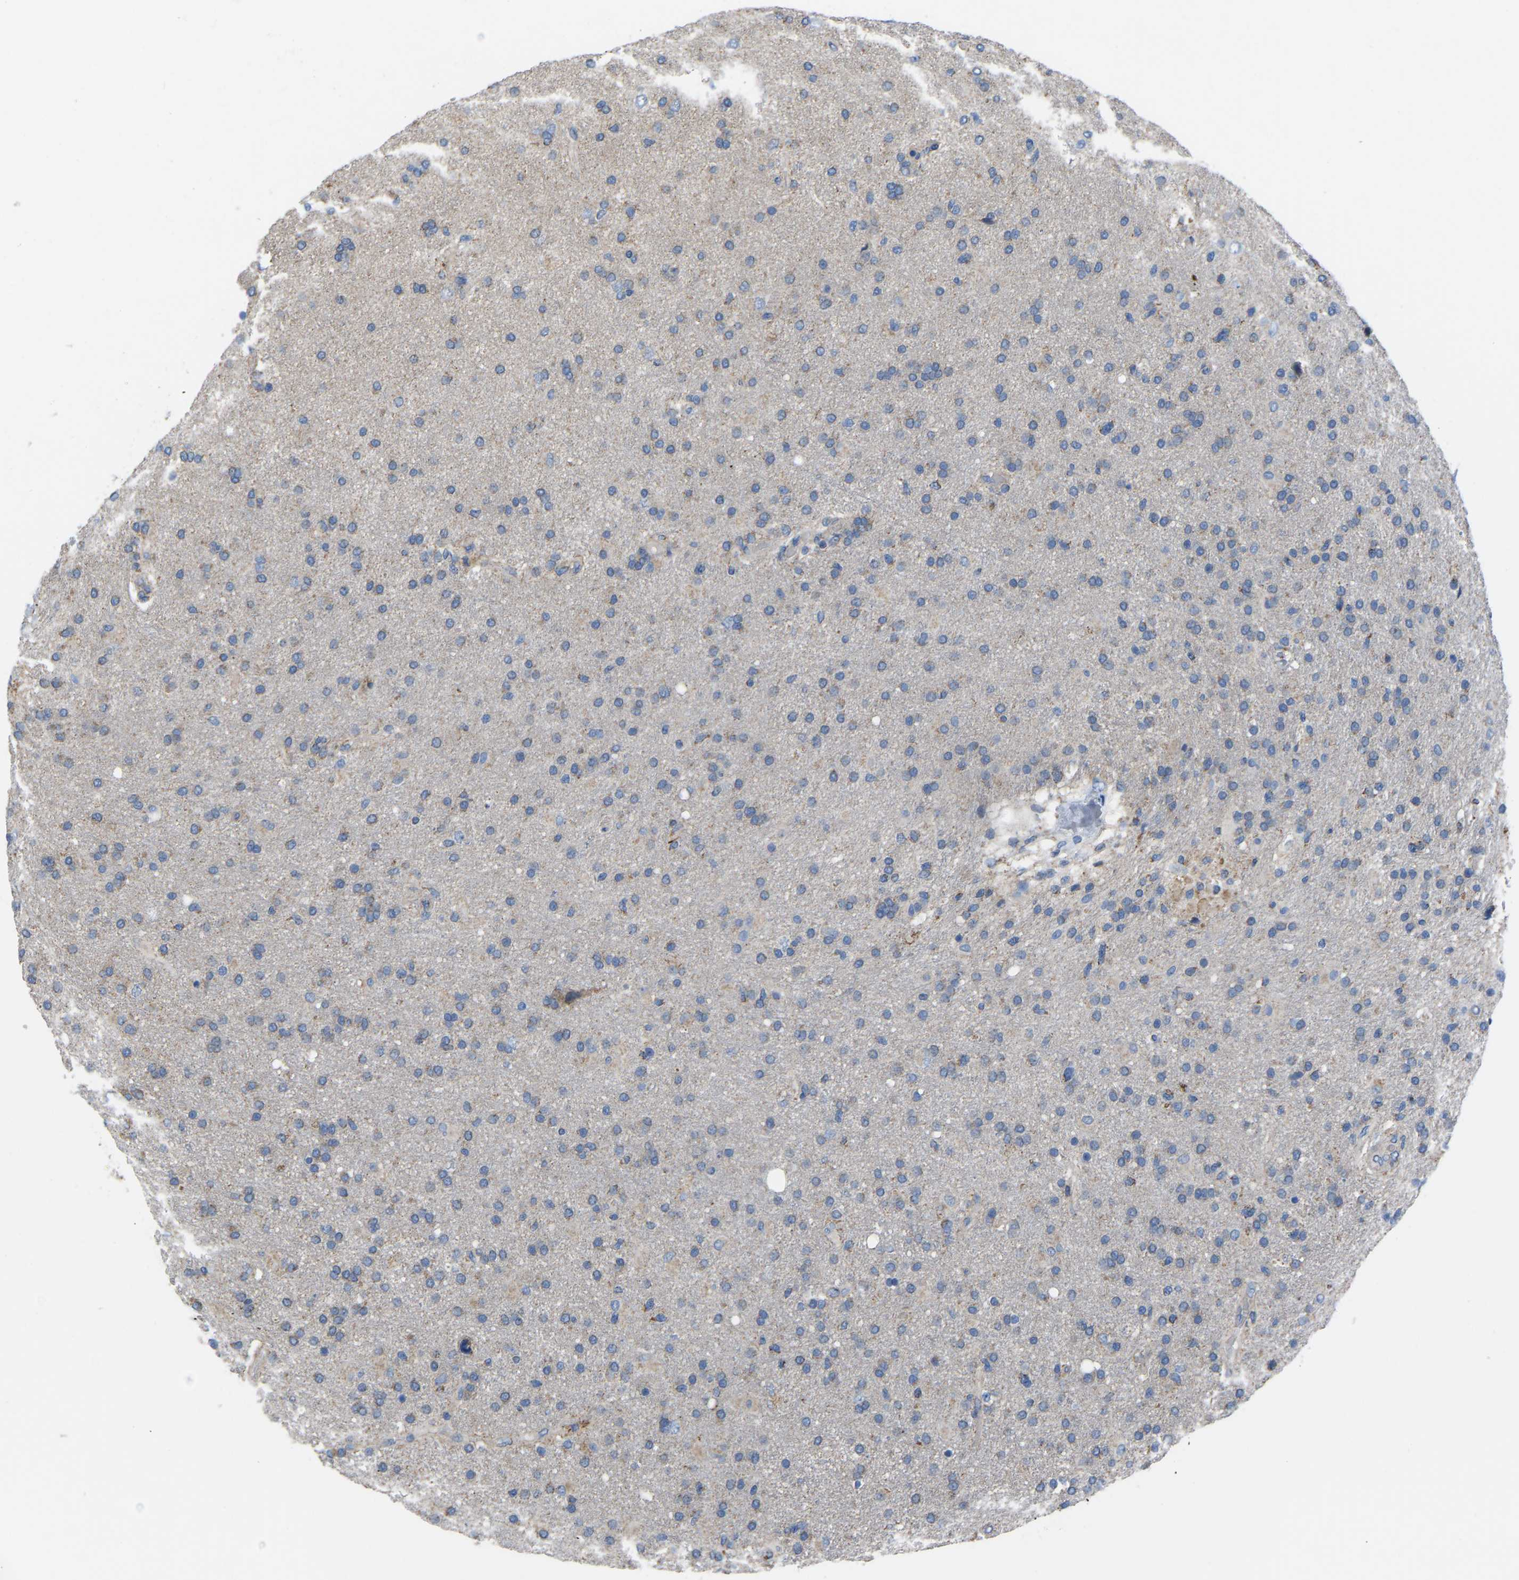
{"staining": {"intensity": "negative", "quantity": "none", "location": "none"}, "tissue": "glioma", "cell_type": "Tumor cells", "image_type": "cancer", "snomed": [{"axis": "morphology", "description": "Glioma, malignant, High grade"}, {"axis": "topography", "description": "Brain"}], "caption": "Immunohistochemistry (IHC) of human glioma displays no expression in tumor cells. (DAB IHC visualized using brightfield microscopy, high magnification).", "gene": "BCL10", "patient": {"sex": "male", "age": 72}}